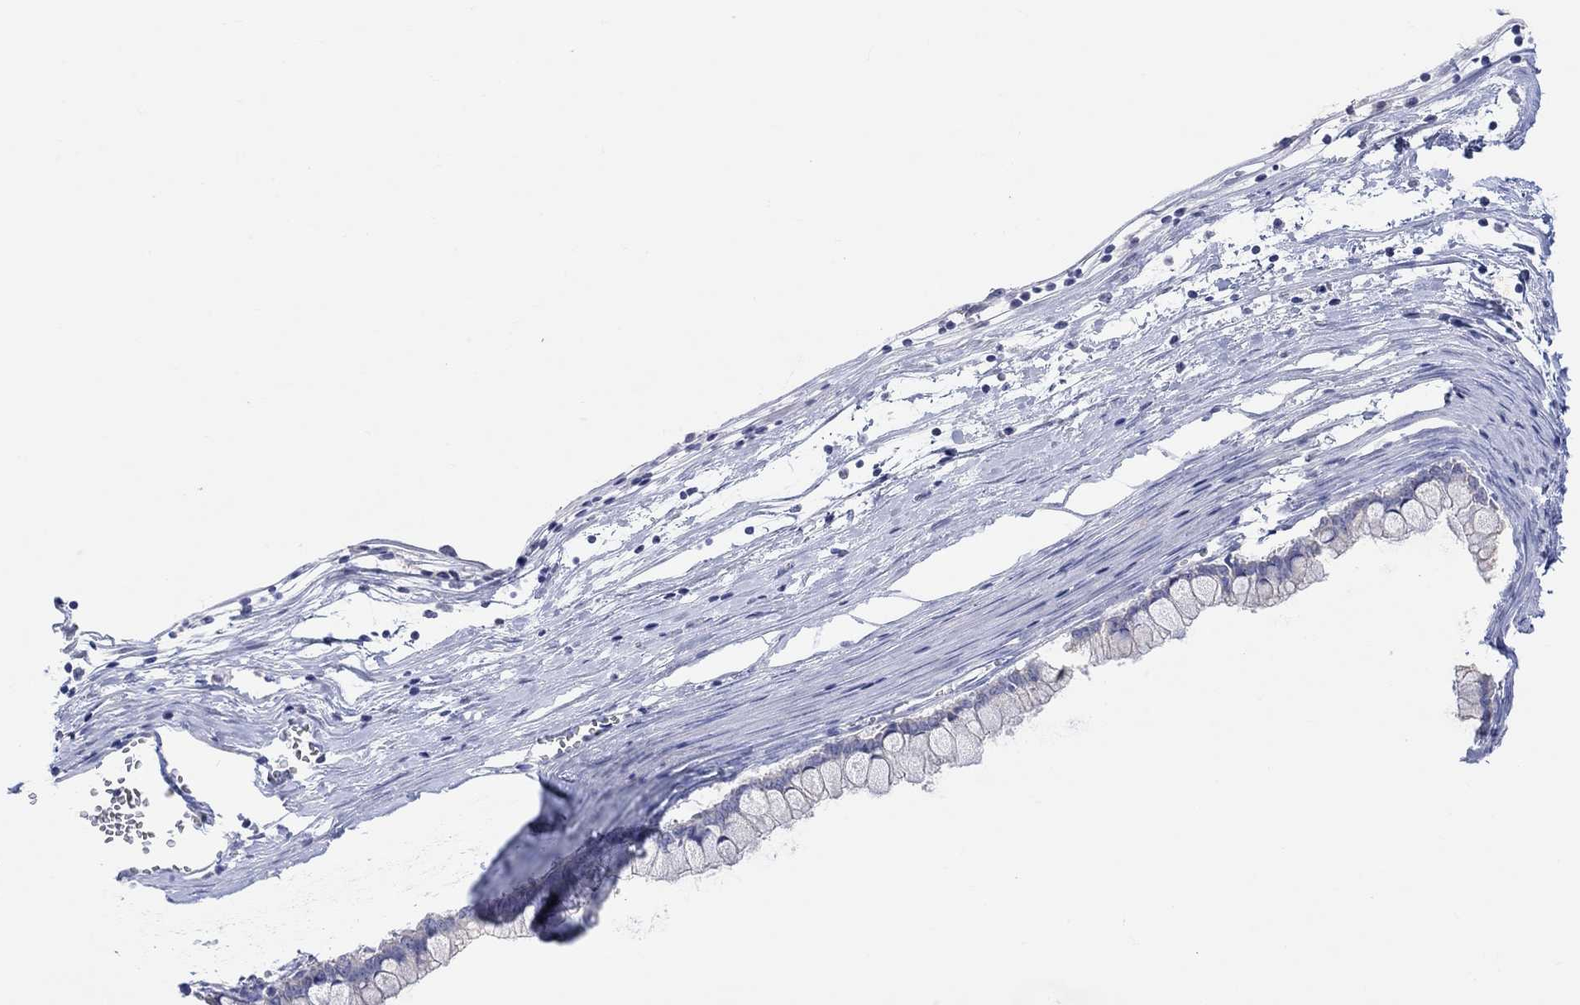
{"staining": {"intensity": "negative", "quantity": "none", "location": "none"}, "tissue": "ovarian cancer", "cell_type": "Tumor cells", "image_type": "cancer", "snomed": [{"axis": "morphology", "description": "Cystadenocarcinoma, mucinous, NOS"}, {"axis": "topography", "description": "Ovary"}], "caption": "Histopathology image shows no protein positivity in tumor cells of ovarian cancer tissue.", "gene": "TYR", "patient": {"sex": "female", "age": 67}}